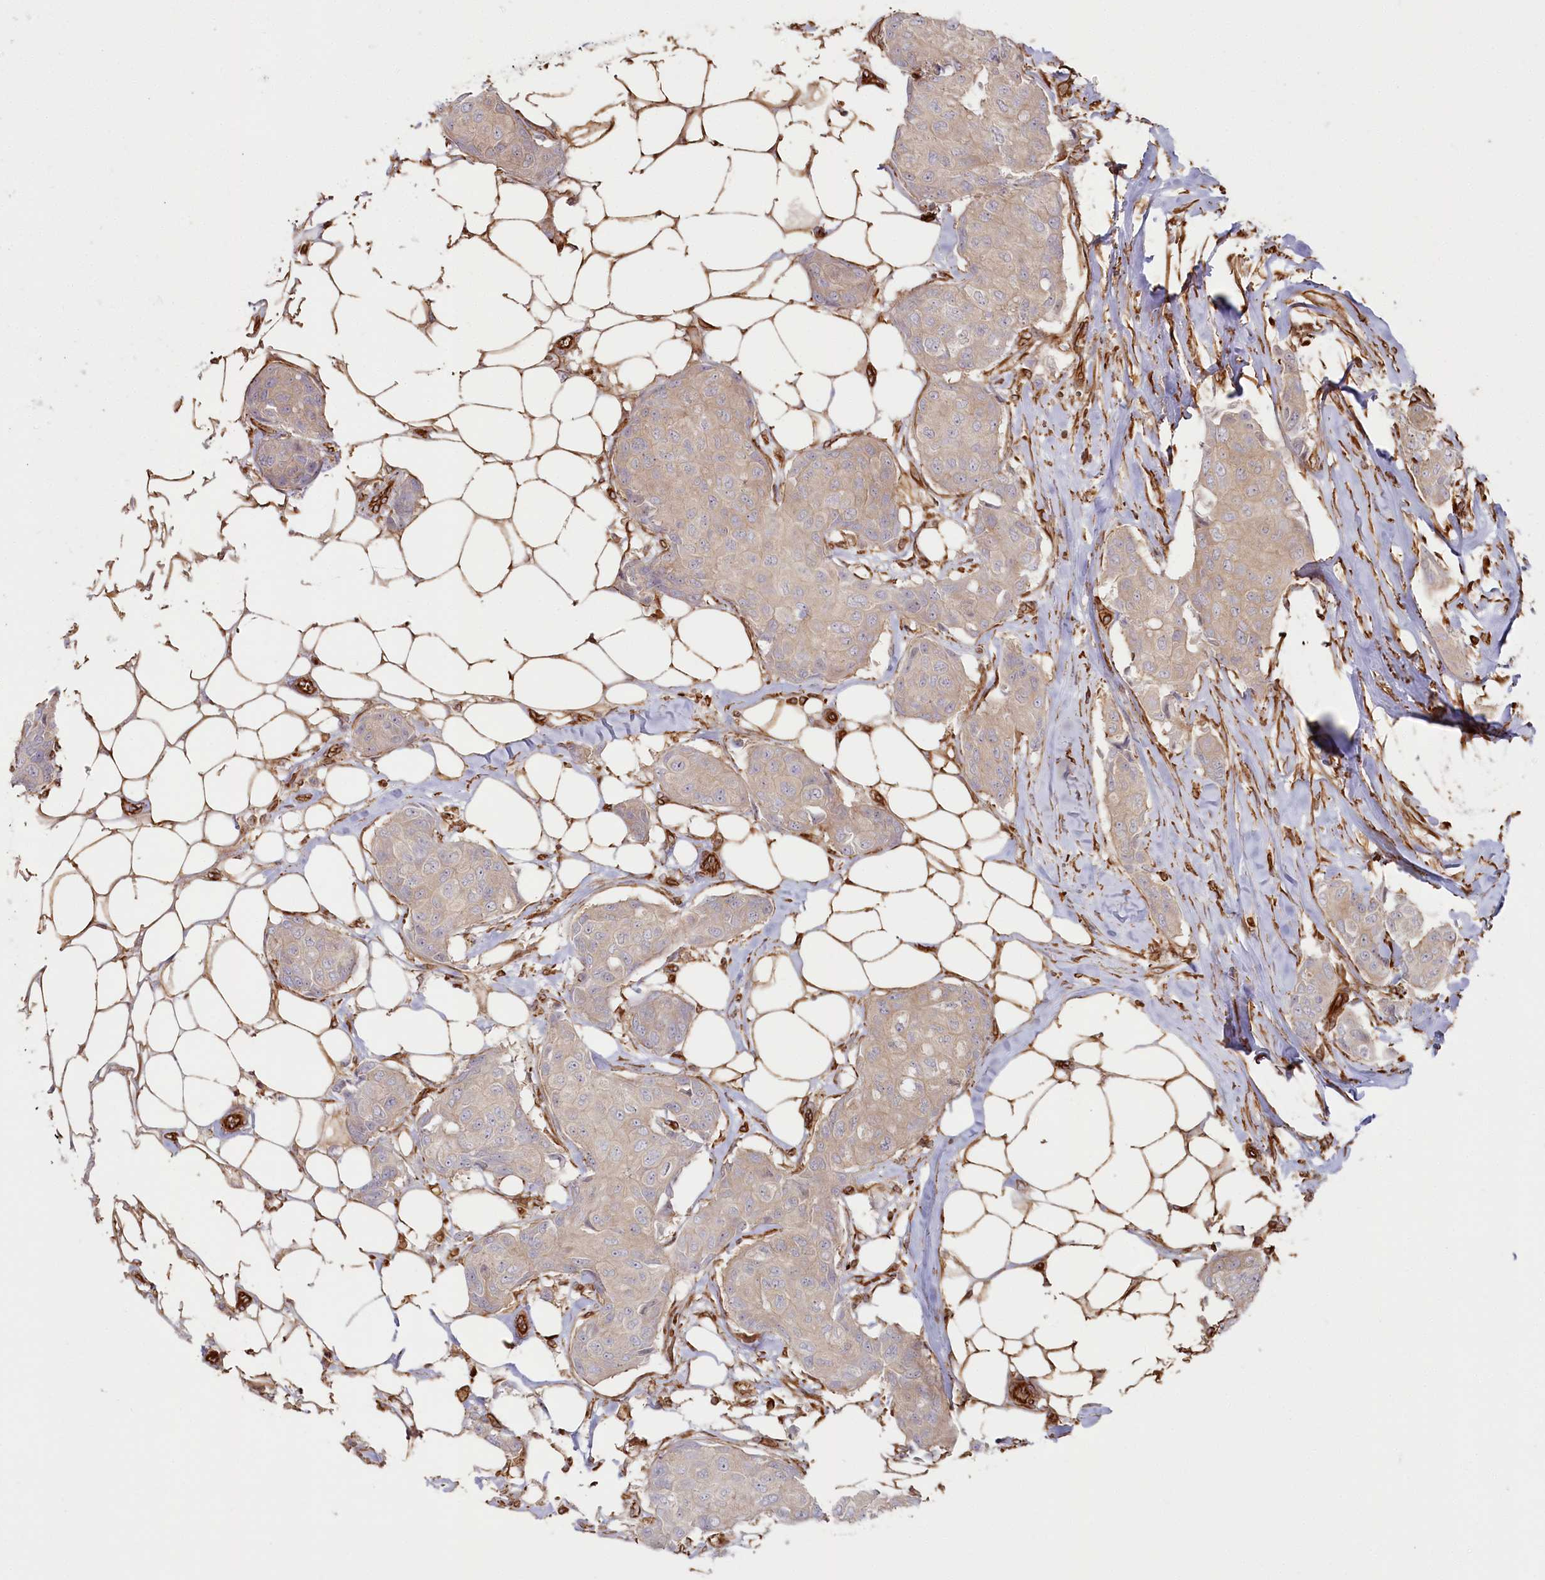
{"staining": {"intensity": "weak", "quantity": "<25%", "location": "cytoplasmic/membranous"}, "tissue": "breast cancer", "cell_type": "Tumor cells", "image_type": "cancer", "snomed": [{"axis": "morphology", "description": "Duct carcinoma"}, {"axis": "topography", "description": "Breast"}], "caption": "High power microscopy histopathology image of an immunohistochemistry (IHC) photomicrograph of invasive ductal carcinoma (breast), revealing no significant expression in tumor cells. The staining is performed using DAB brown chromogen with nuclei counter-stained in using hematoxylin.", "gene": "TTC1", "patient": {"sex": "female", "age": 80}}